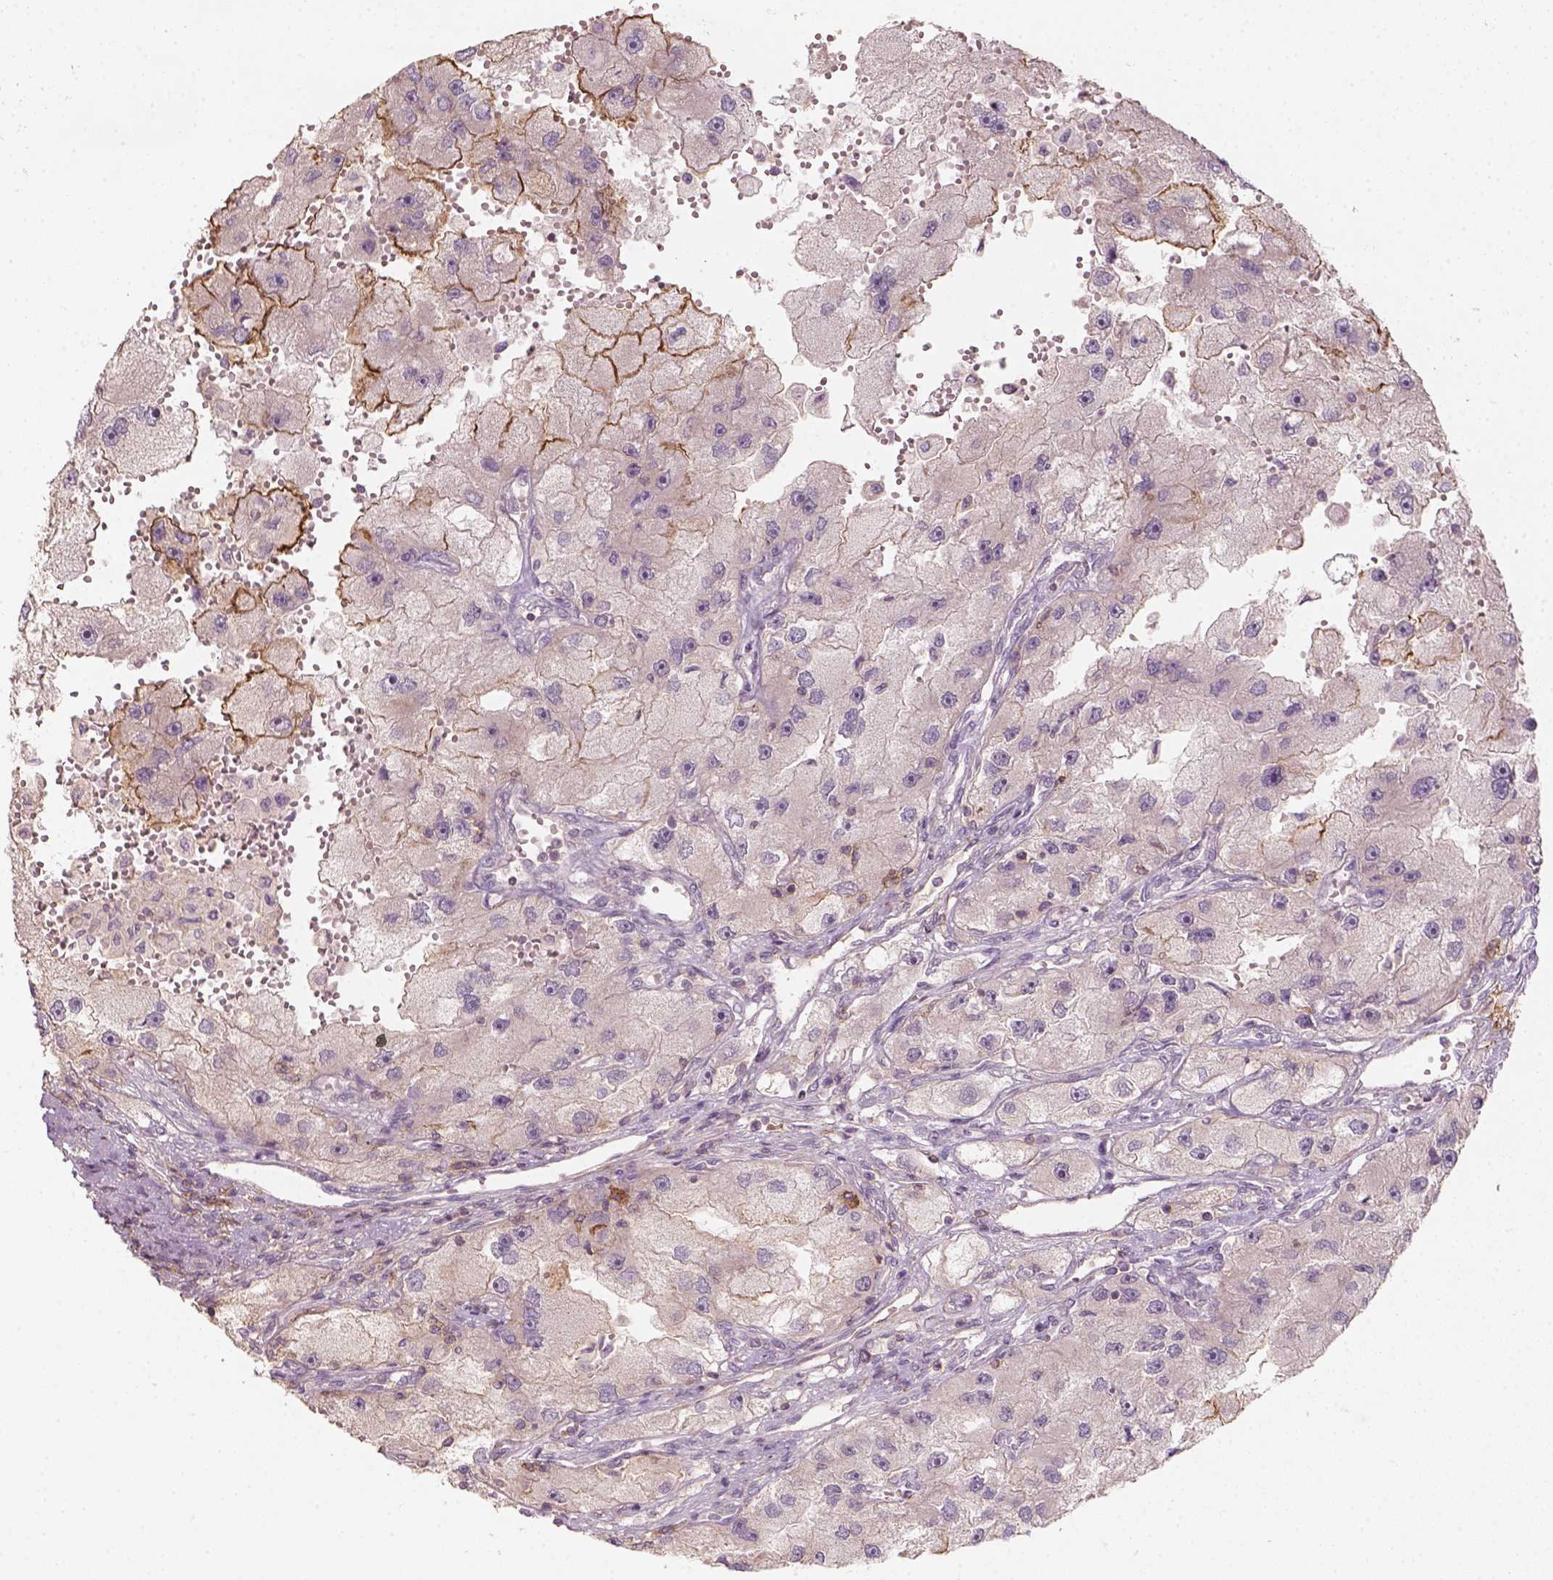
{"staining": {"intensity": "strong", "quantity": "<25%", "location": "cytoplasmic/membranous"}, "tissue": "renal cancer", "cell_type": "Tumor cells", "image_type": "cancer", "snomed": [{"axis": "morphology", "description": "Adenocarcinoma, NOS"}, {"axis": "topography", "description": "Kidney"}], "caption": "Strong cytoplasmic/membranous staining is appreciated in about <25% of tumor cells in renal cancer (adenocarcinoma).", "gene": "AQP9", "patient": {"sex": "male", "age": 63}}